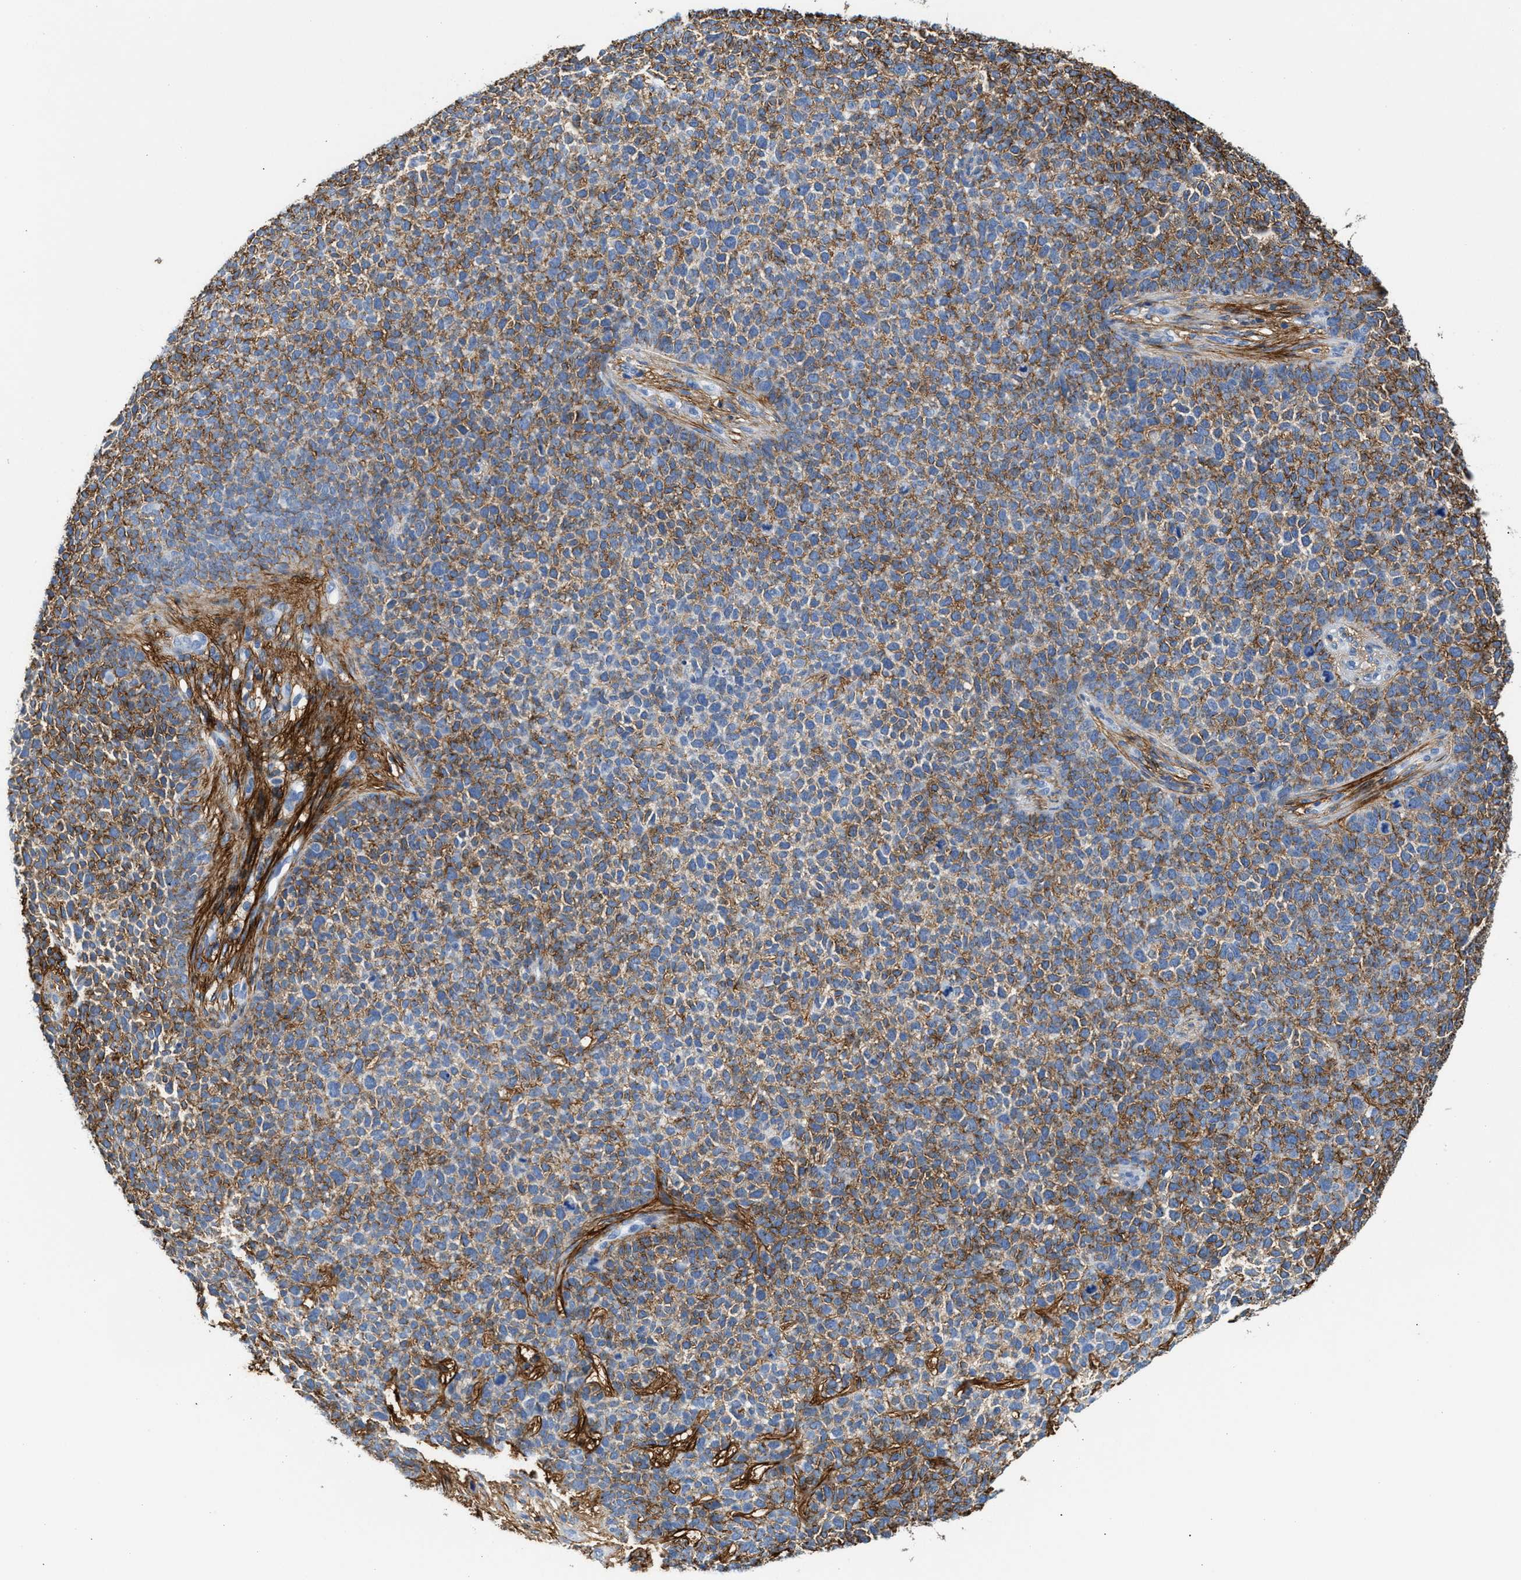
{"staining": {"intensity": "moderate", "quantity": ">75%", "location": "cytoplasmic/membranous"}, "tissue": "skin cancer", "cell_type": "Tumor cells", "image_type": "cancer", "snomed": [{"axis": "morphology", "description": "Basal cell carcinoma"}, {"axis": "topography", "description": "Skin"}], "caption": "A medium amount of moderate cytoplasmic/membranous expression is present in about >75% of tumor cells in skin basal cell carcinoma tissue. (DAB (3,3'-diaminobenzidine) IHC with brightfield microscopy, high magnification).", "gene": "TNR", "patient": {"sex": "female", "age": 84}}